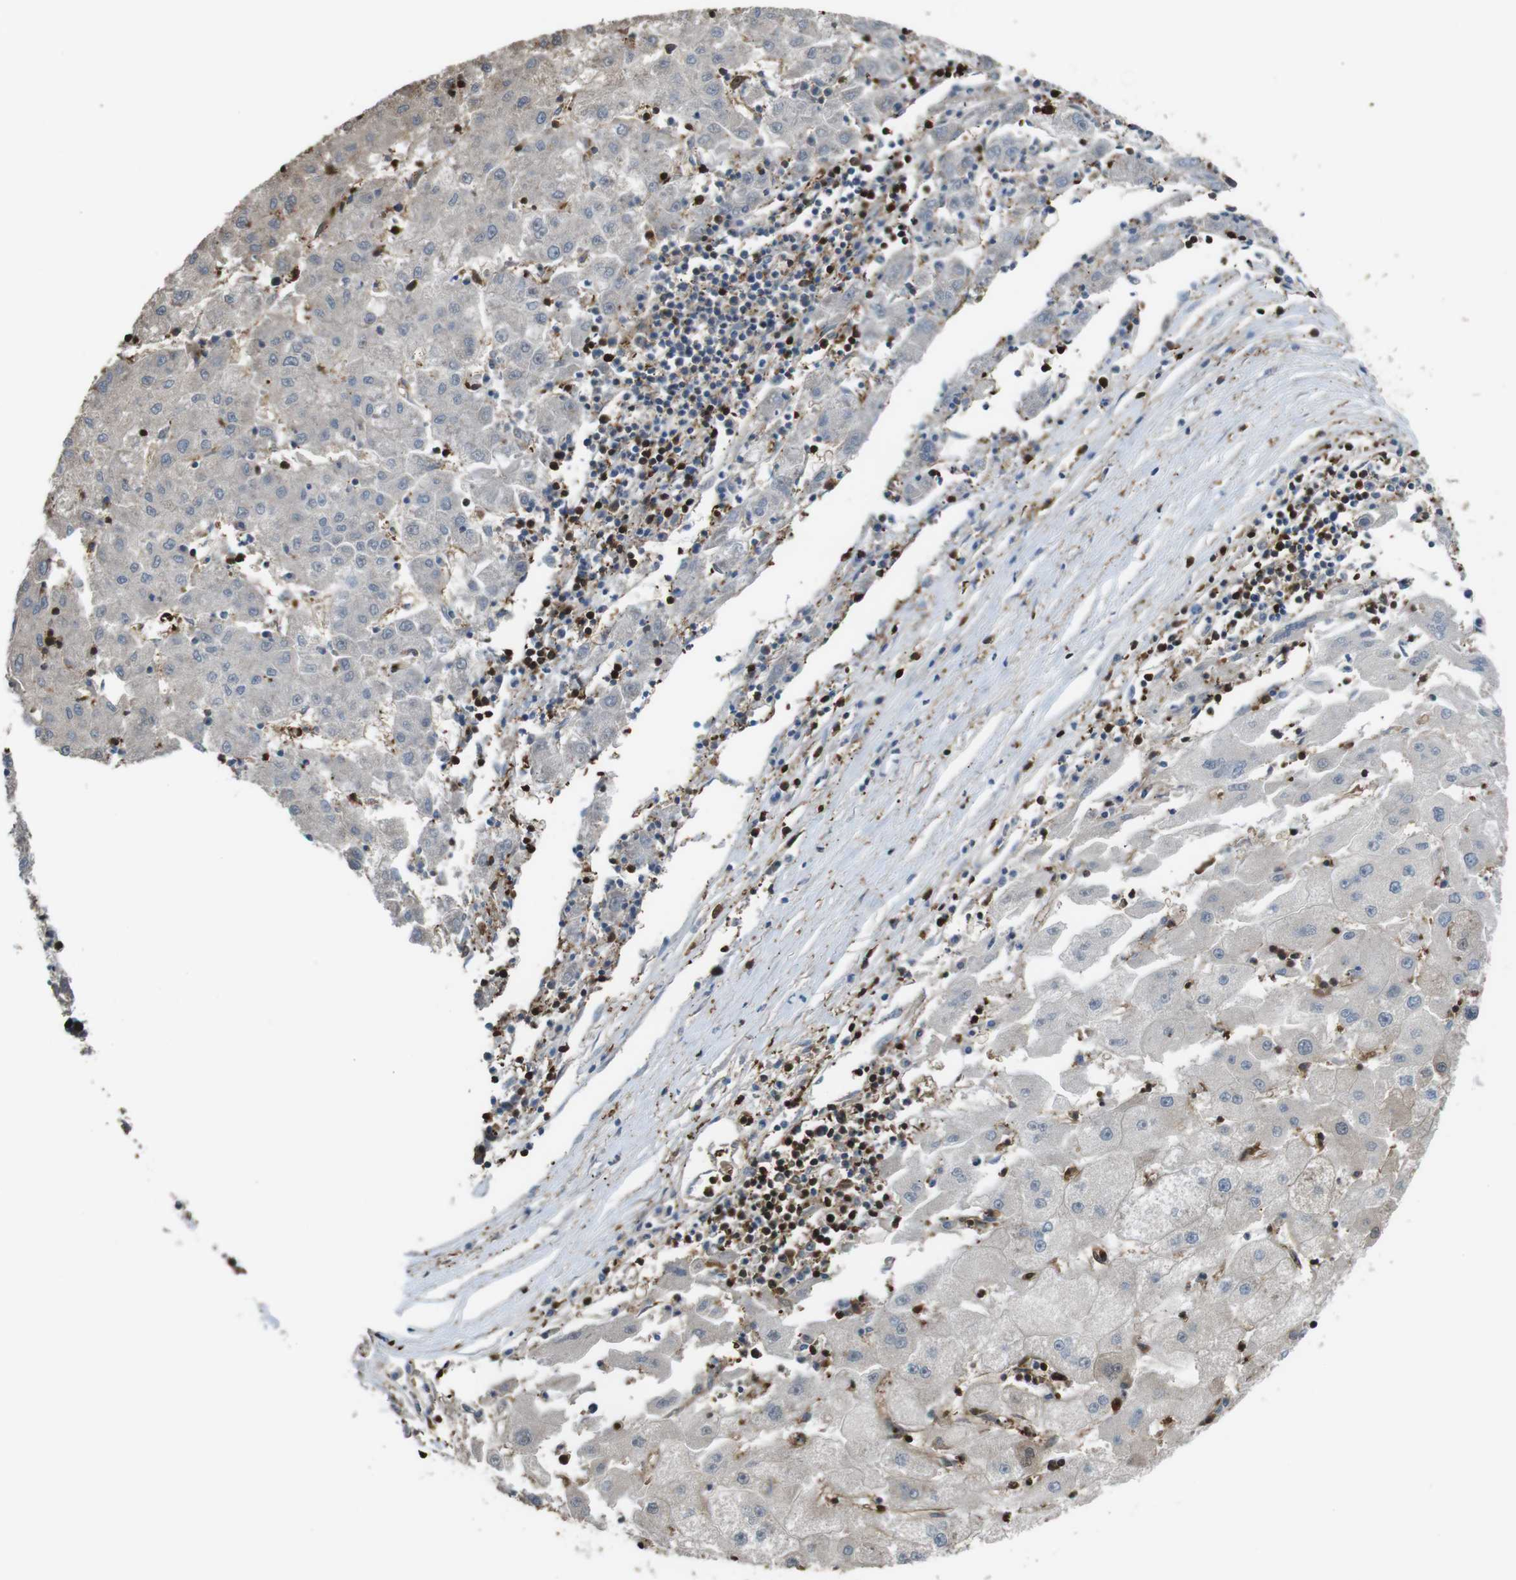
{"staining": {"intensity": "weak", "quantity": "25%-75%", "location": "cytoplasmic/membranous"}, "tissue": "liver cancer", "cell_type": "Tumor cells", "image_type": "cancer", "snomed": [{"axis": "morphology", "description": "Carcinoma, Hepatocellular, NOS"}, {"axis": "topography", "description": "Liver"}], "caption": "Protein staining of hepatocellular carcinoma (liver) tissue displays weak cytoplasmic/membranous staining in about 25%-75% of tumor cells.", "gene": "ARHGDIA", "patient": {"sex": "male", "age": 72}}